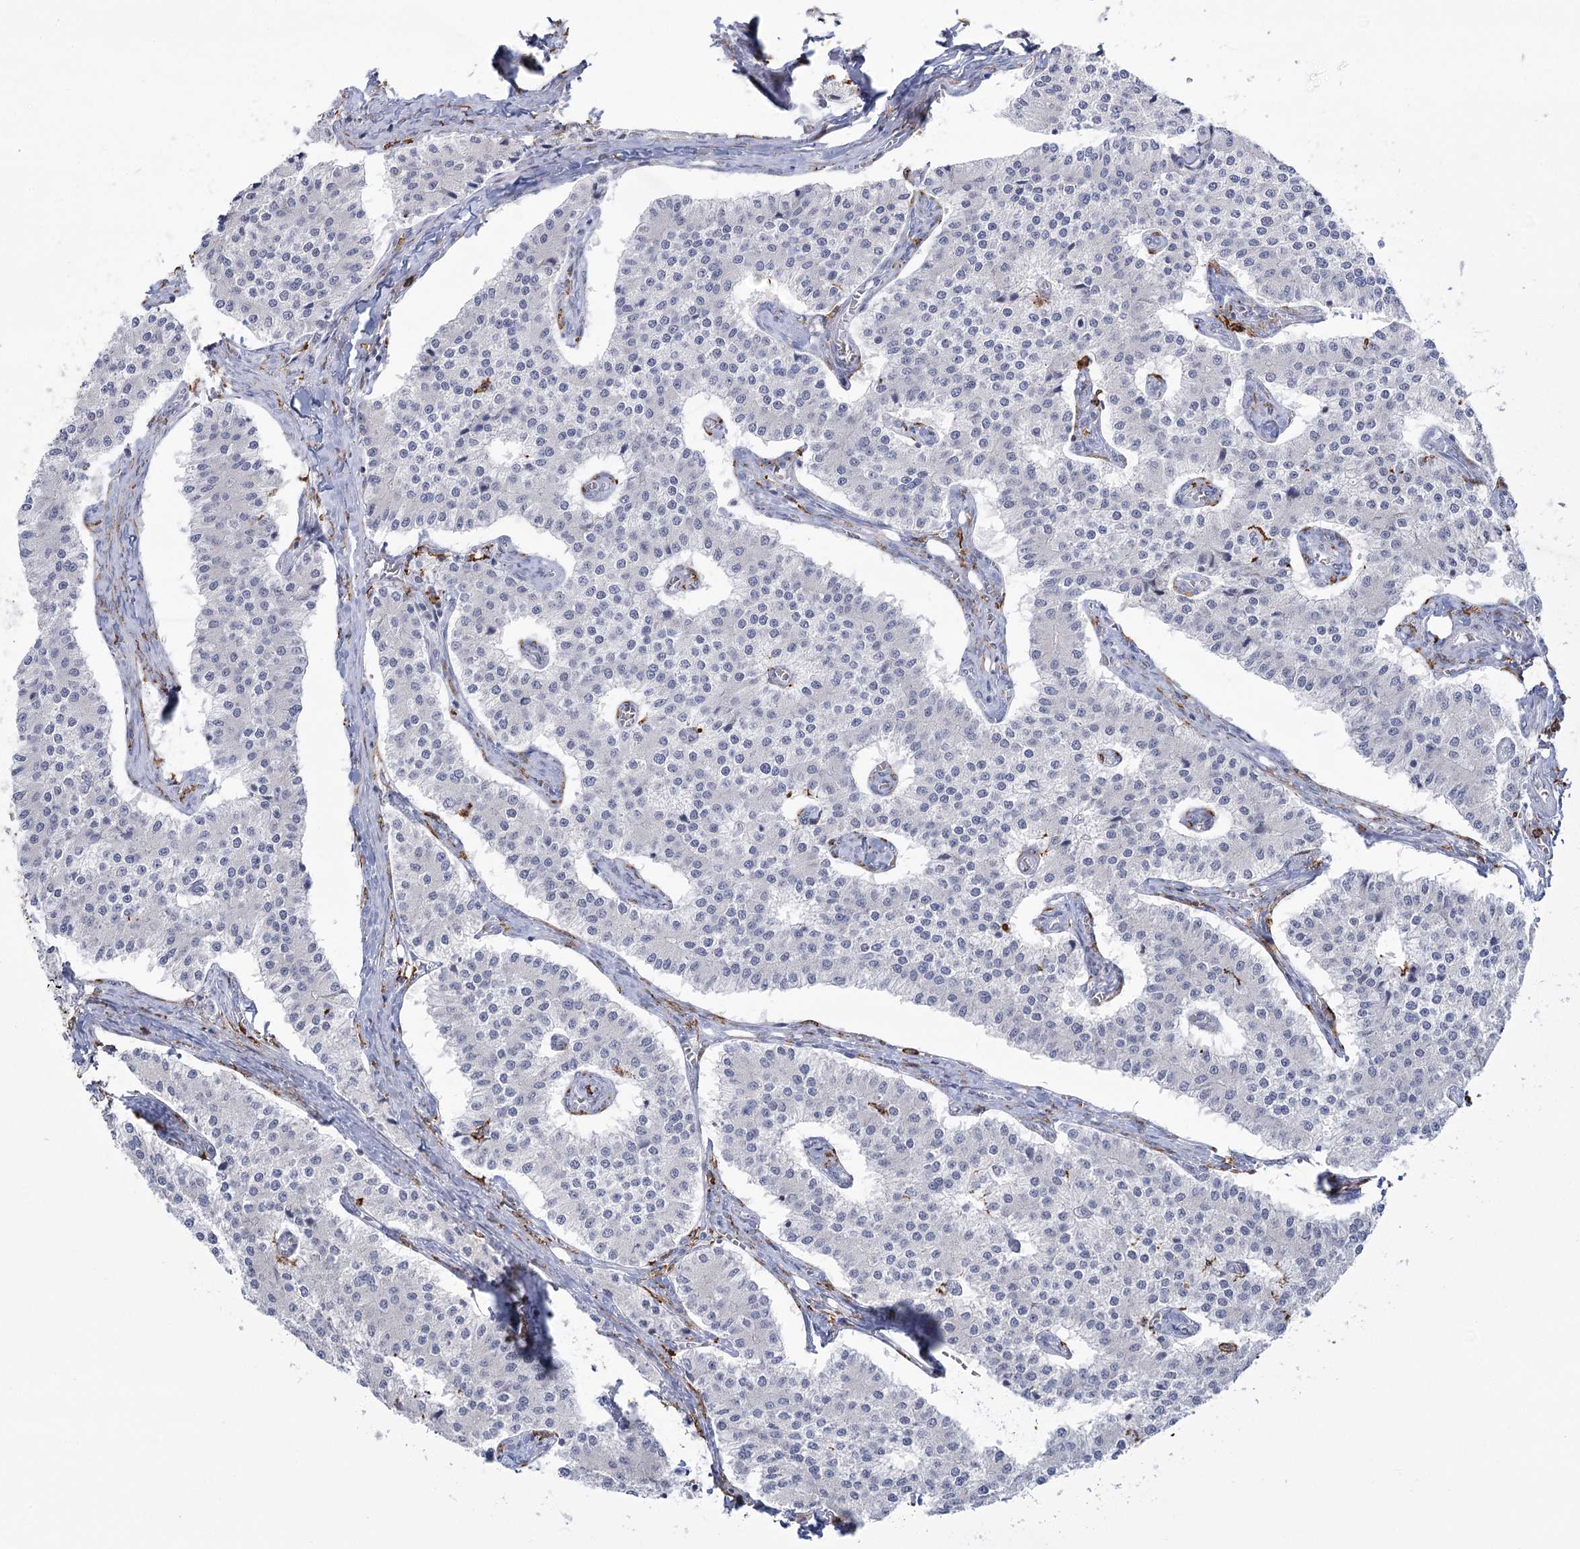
{"staining": {"intensity": "negative", "quantity": "none", "location": "none"}, "tissue": "carcinoid", "cell_type": "Tumor cells", "image_type": "cancer", "snomed": [{"axis": "morphology", "description": "Carcinoid, malignant, NOS"}, {"axis": "topography", "description": "Colon"}], "caption": "Human carcinoid stained for a protein using immunohistochemistry (IHC) reveals no expression in tumor cells.", "gene": "C11orf1", "patient": {"sex": "female", "age": 52}}